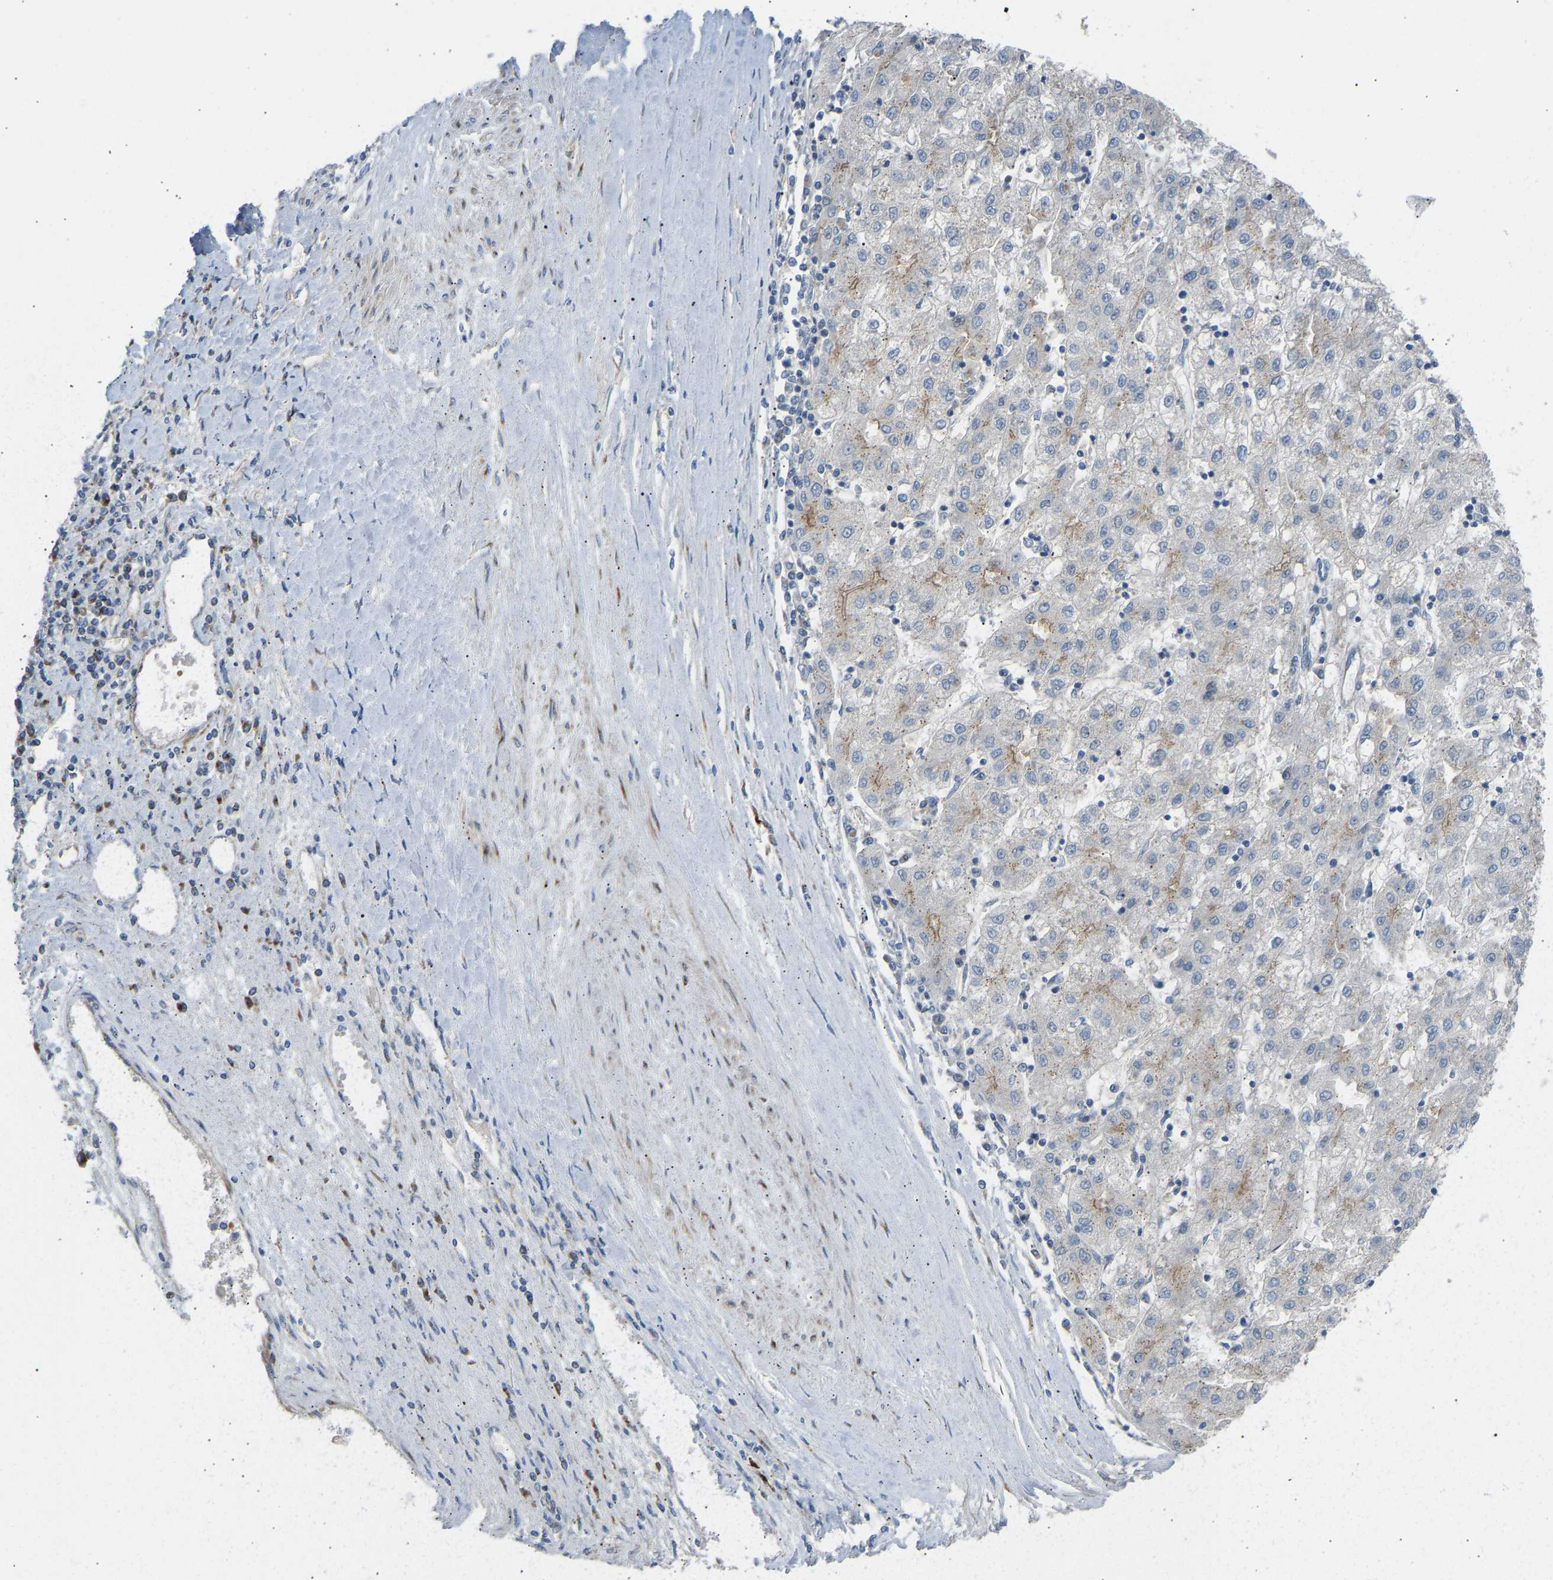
{"staining": {"intensity": "moderate", "quantity": "<25%", "location": "cytoplasmic/membranous"}, "tissue": "liver cancer", "cell_type": "Tumor cells", "image_type": "cancer", "snomed": [{"axis": "morphology", "description": "Carcinoma, Hepatocellular, NOS"}, {"axis": "topography", "description": "Liver"}], "caption": "High-magnification brightfield microscopy of liver cancer (hepatocellular carcinoma) stained with DAB (brown) and counterstained with hematoxylin (blue). tumor cells exhibit moderate cytoplasmic/membranous expression is present in about<25% of cells.", "gene": "YIPF2", "patient": {"sex": "male", "age": 72}}